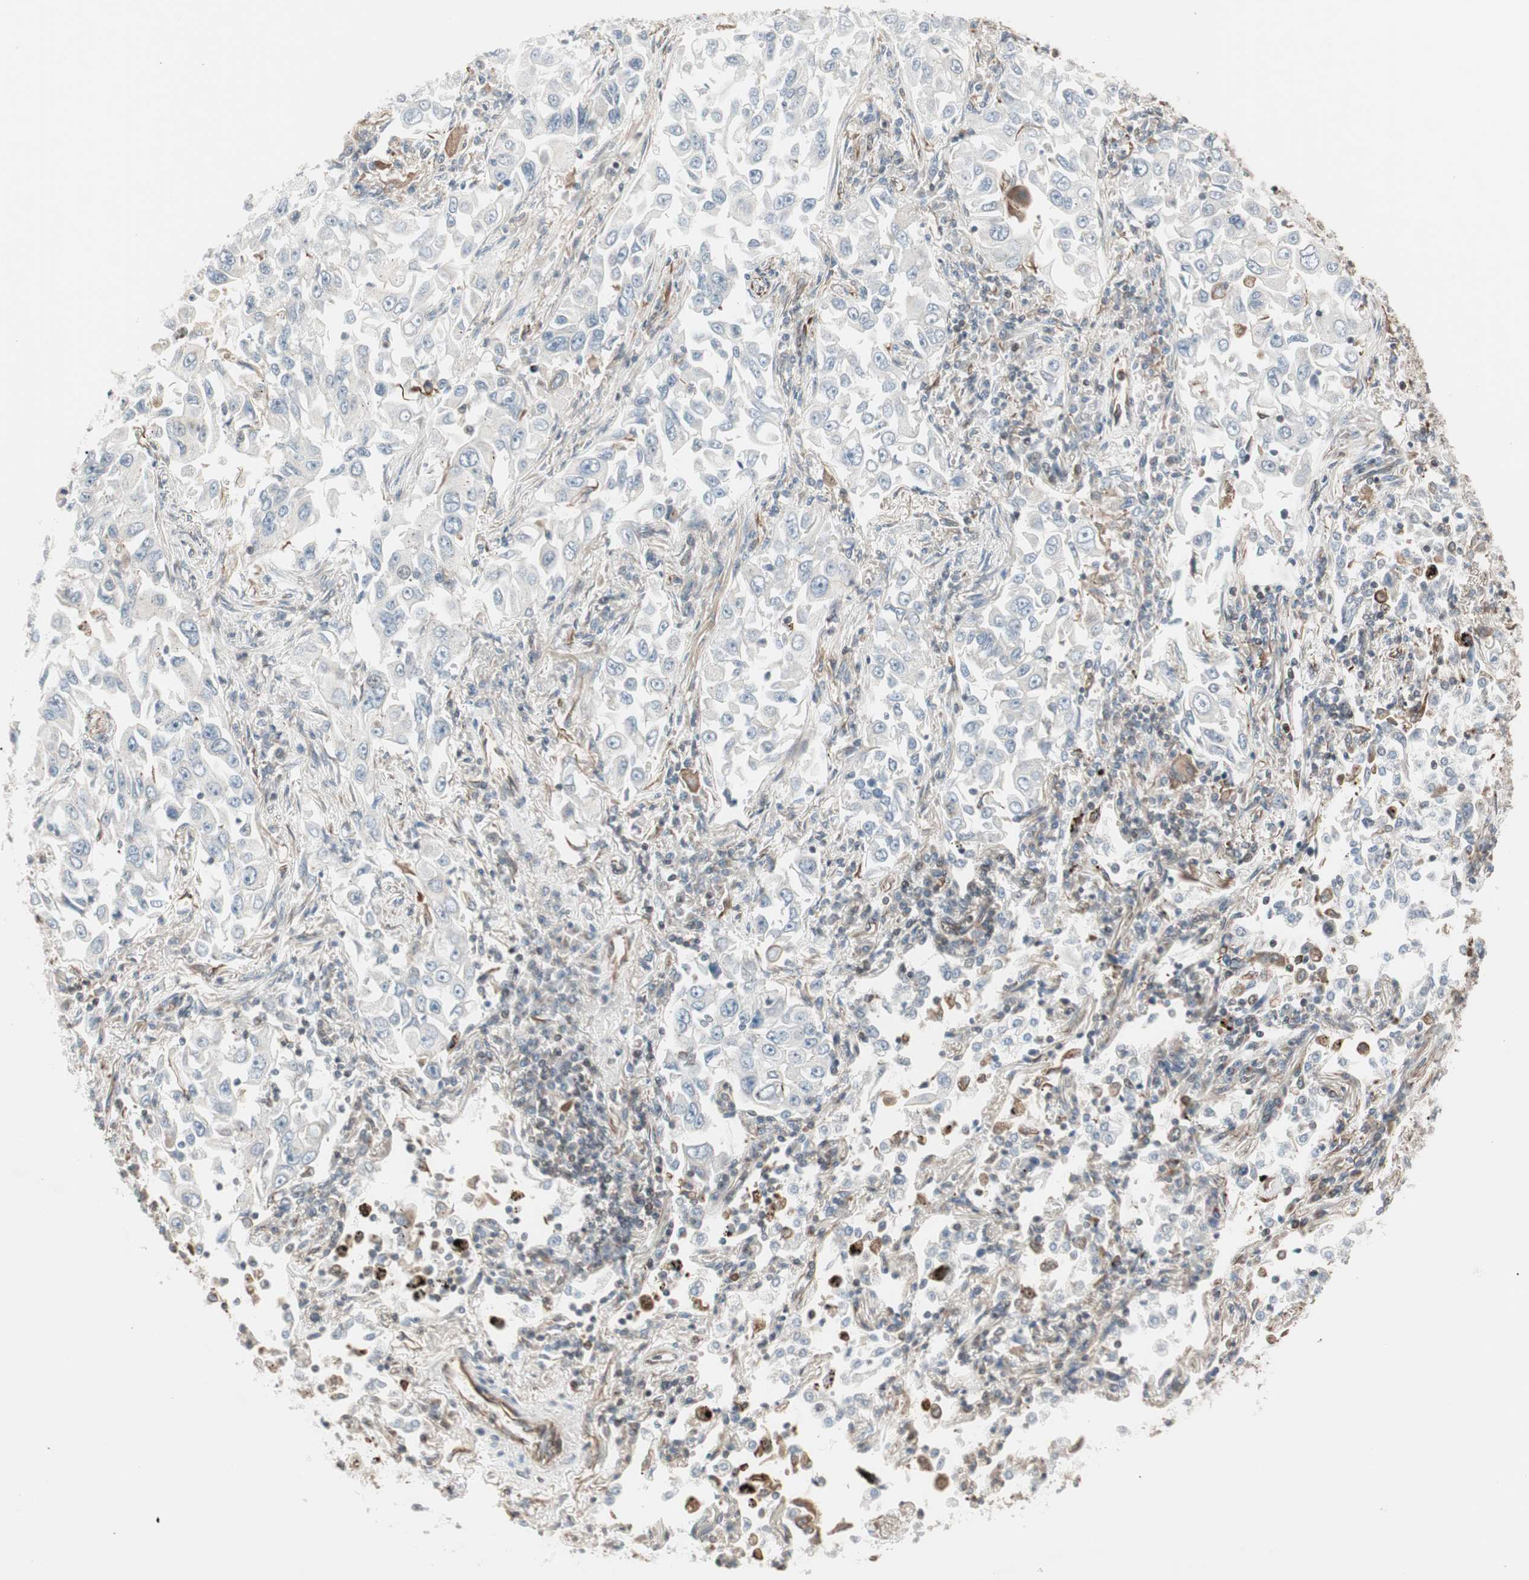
{"staining": {"intensity": "negative", "quantity": "none", "location": "none"}, "tissue": "lung cancer", "cell_type": "Tumor cells", "image_type": "cancer", "snomed": [{"axis": "morphology", "description": "Adenocarcinoma, NOS"}, {"axis": "topography", "description": "Lung"}], "caption": "A high-resolution micrograph shows IHC staining of lung cancer, which displays no significant expression in tumor cells. (Stains: DAB (3,3'-diaminobenzidine) immunohistochemistry with hematoxylin counter stain, Microscopy: brightfield microscopy at high magnification).", "gene": "MAD2L2", "patient": {"sex": "male", "age": 84}}